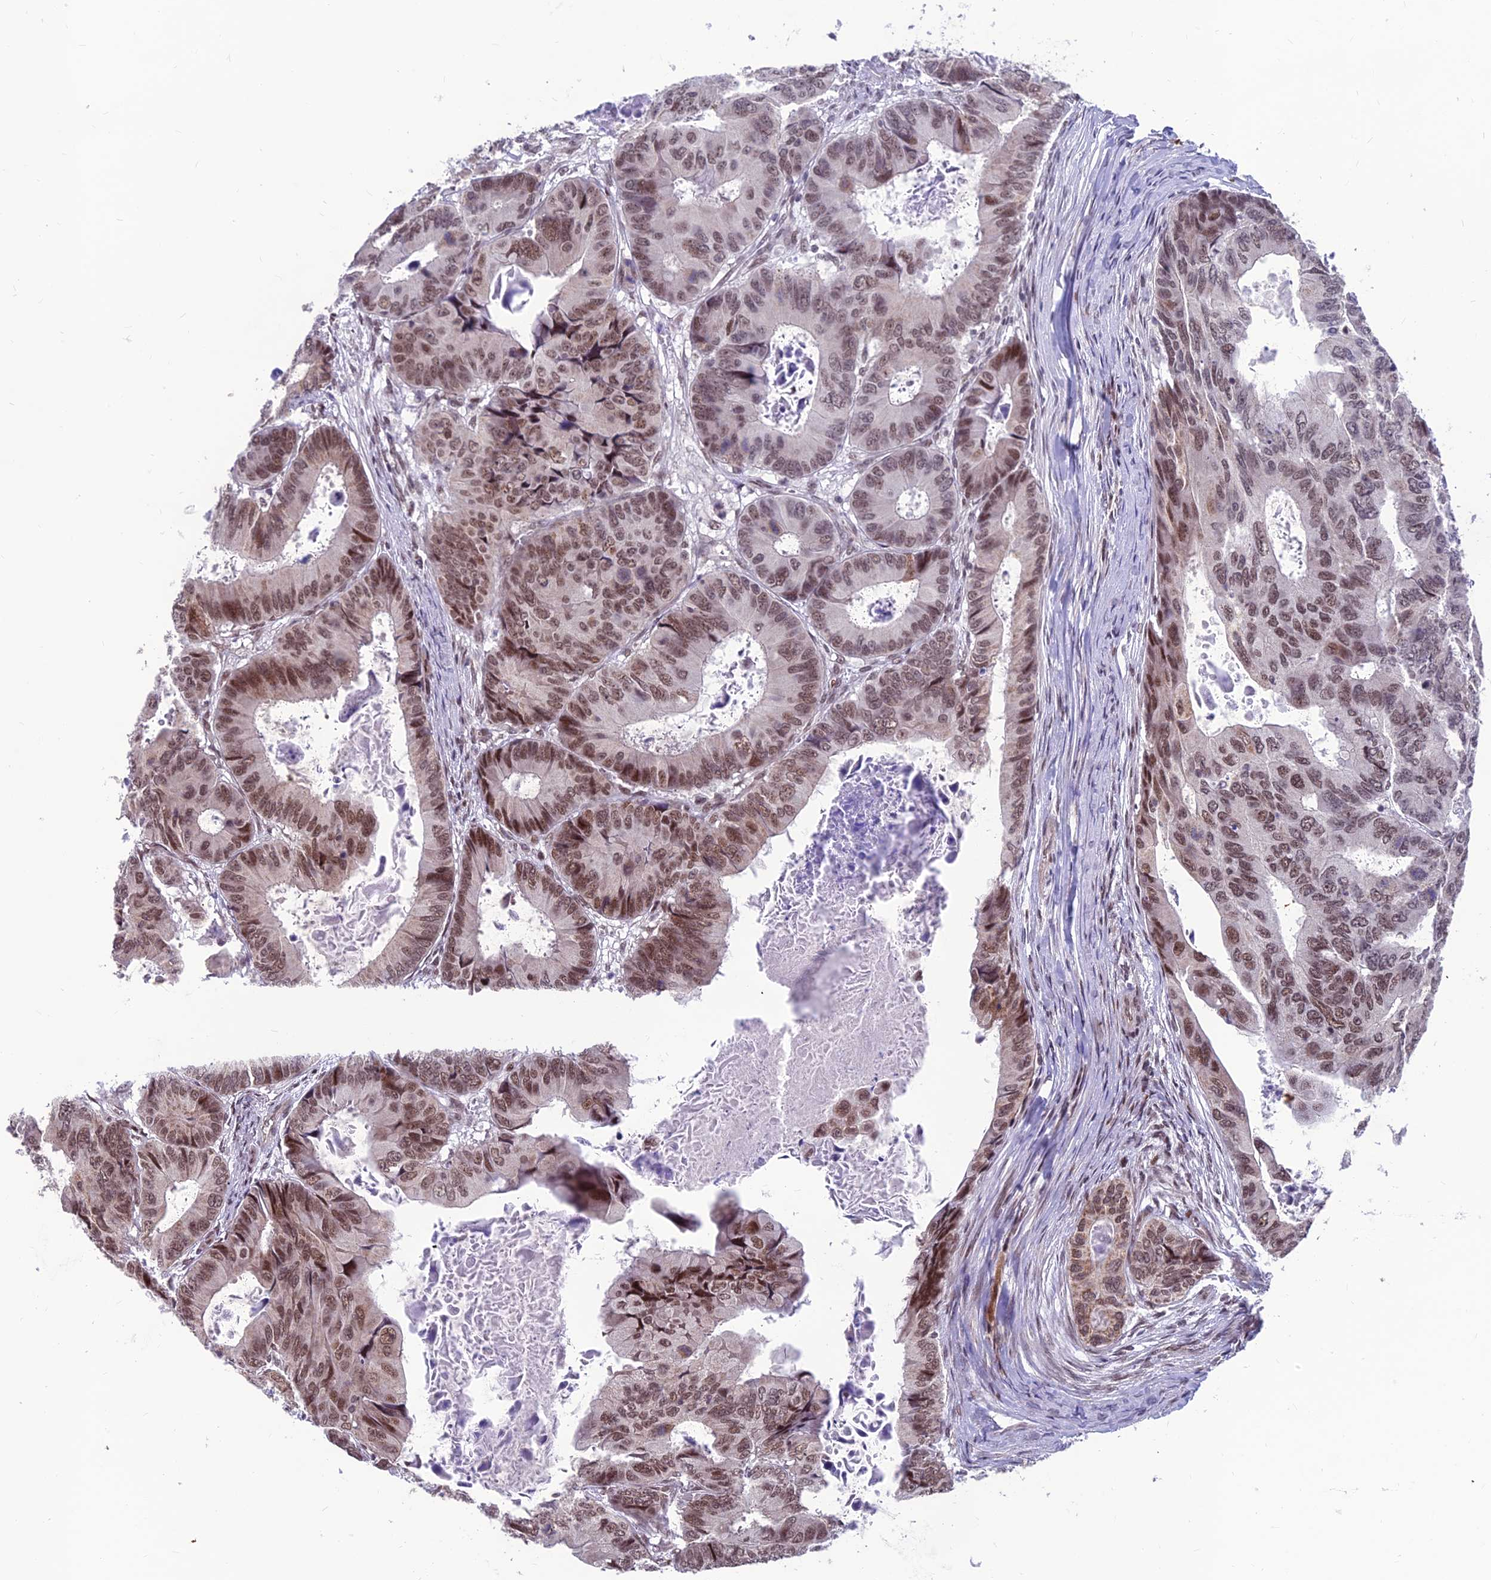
{"staining": {"intensity": "moderate", "quantity": ">75%", "location": "nuclear"}, "tissue": "colorectal cancer", "cell_type": "Tumor cells", "image_type": "cancer", "snomed": [{"axis": "morphology", "description": "Adenocarcinoma, NOS"}, {"axis": "topography", "description": "Colon"}], "caption": "A brown stain highlights moderate nuclear positivity of a protein in adenocarcinoma (colorectal) tumor cells.", "gene": "KIAA1191", "patient": {"sex": "male", "age": 85}}